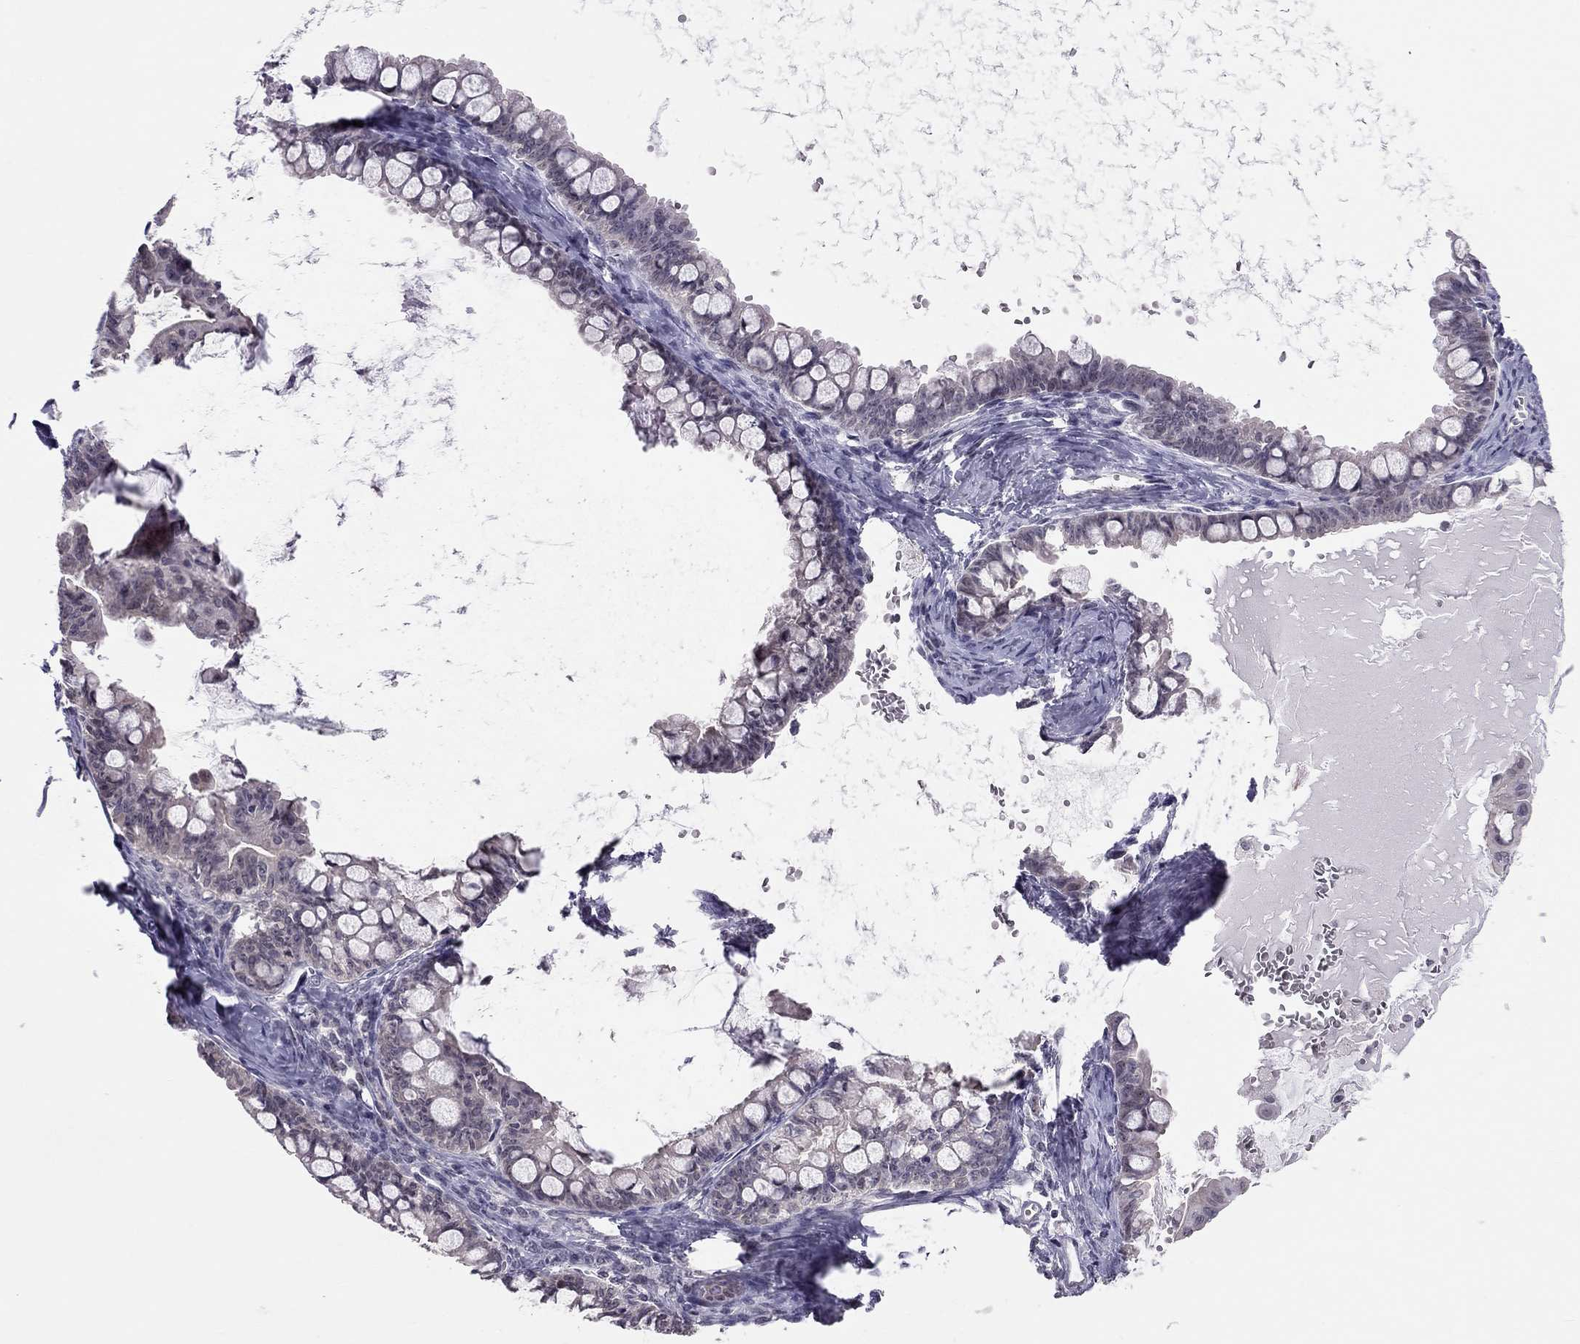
{"staining": {"intensity": "negative", "quantity": "none", "location": "none"}, "tissue": "ovarian cancer", "cell_type": "Tumor cells", "image_type": "cancer", "snomed": [{"axis": "morphology", "description": "Cystadenocarcinoma, mucinous, NOS"}, {"axis": "topography", "description": "Ovary"}], "caption": "IHC of human mucinous cystadenocarcinoma (ovarian) demonstrates no positivity in tumor cells.", "gene": "HSF2BP", "patient": {"sex": "female", "age": 63}}